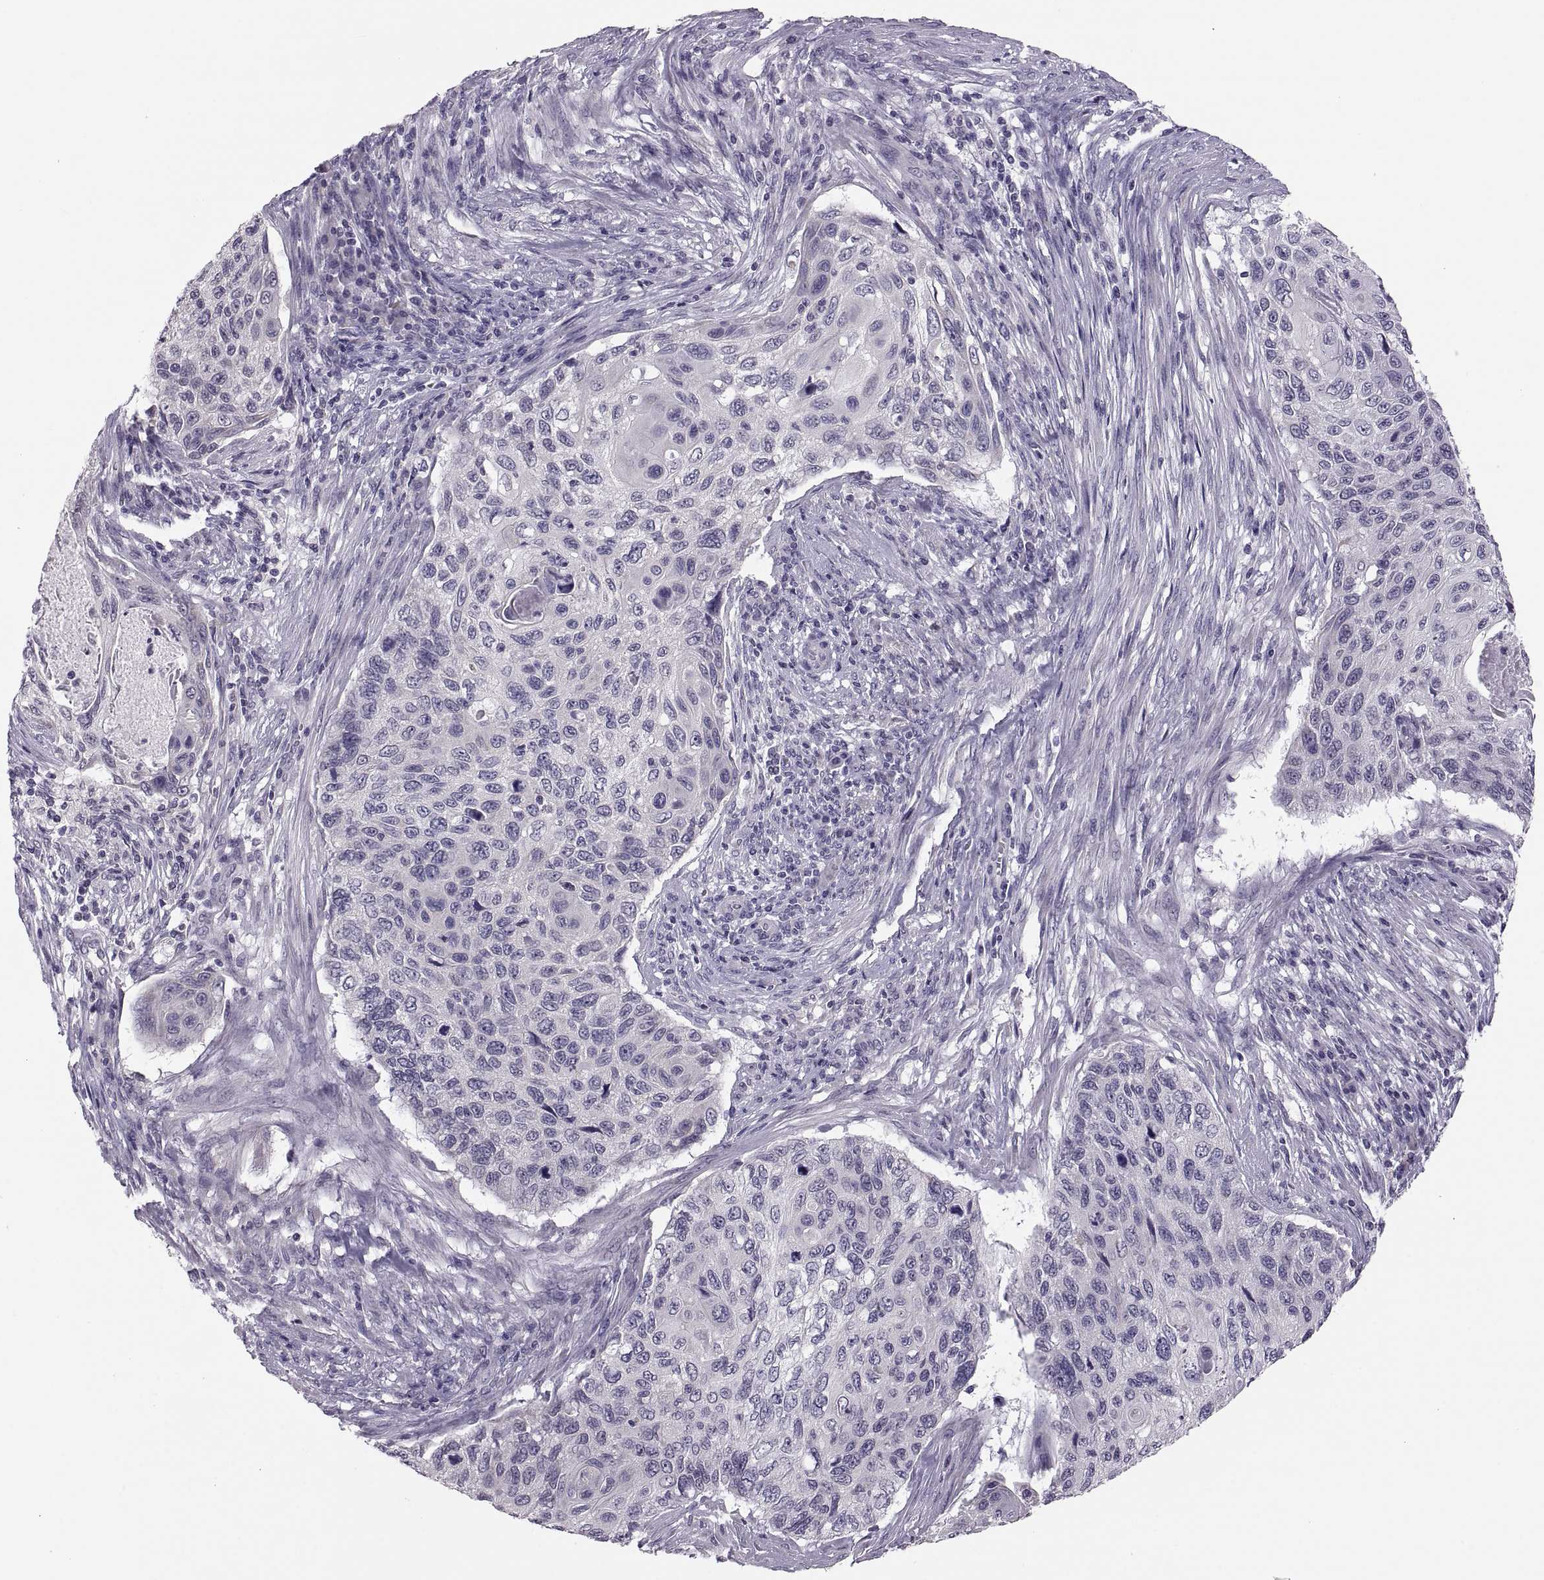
{"staining": {"intensity": "negative", "quantity": "none", "location": "none"}, "tissue": "cervical cancer", "cell_type": "Tumor cells", "image_type": "cancer", "snomed": [{"axis": "morphology", "description": "Squamous cell carcinoma, NOS"}, {"axis": "topography", "description": "Cervix"}], "caption": "Protein analysis of squamous cell carcinoma (cervical) reveals no significant expression in tumor cells.", "gene": "ADH6", "patient": {"sex": "female", "age": 70}}